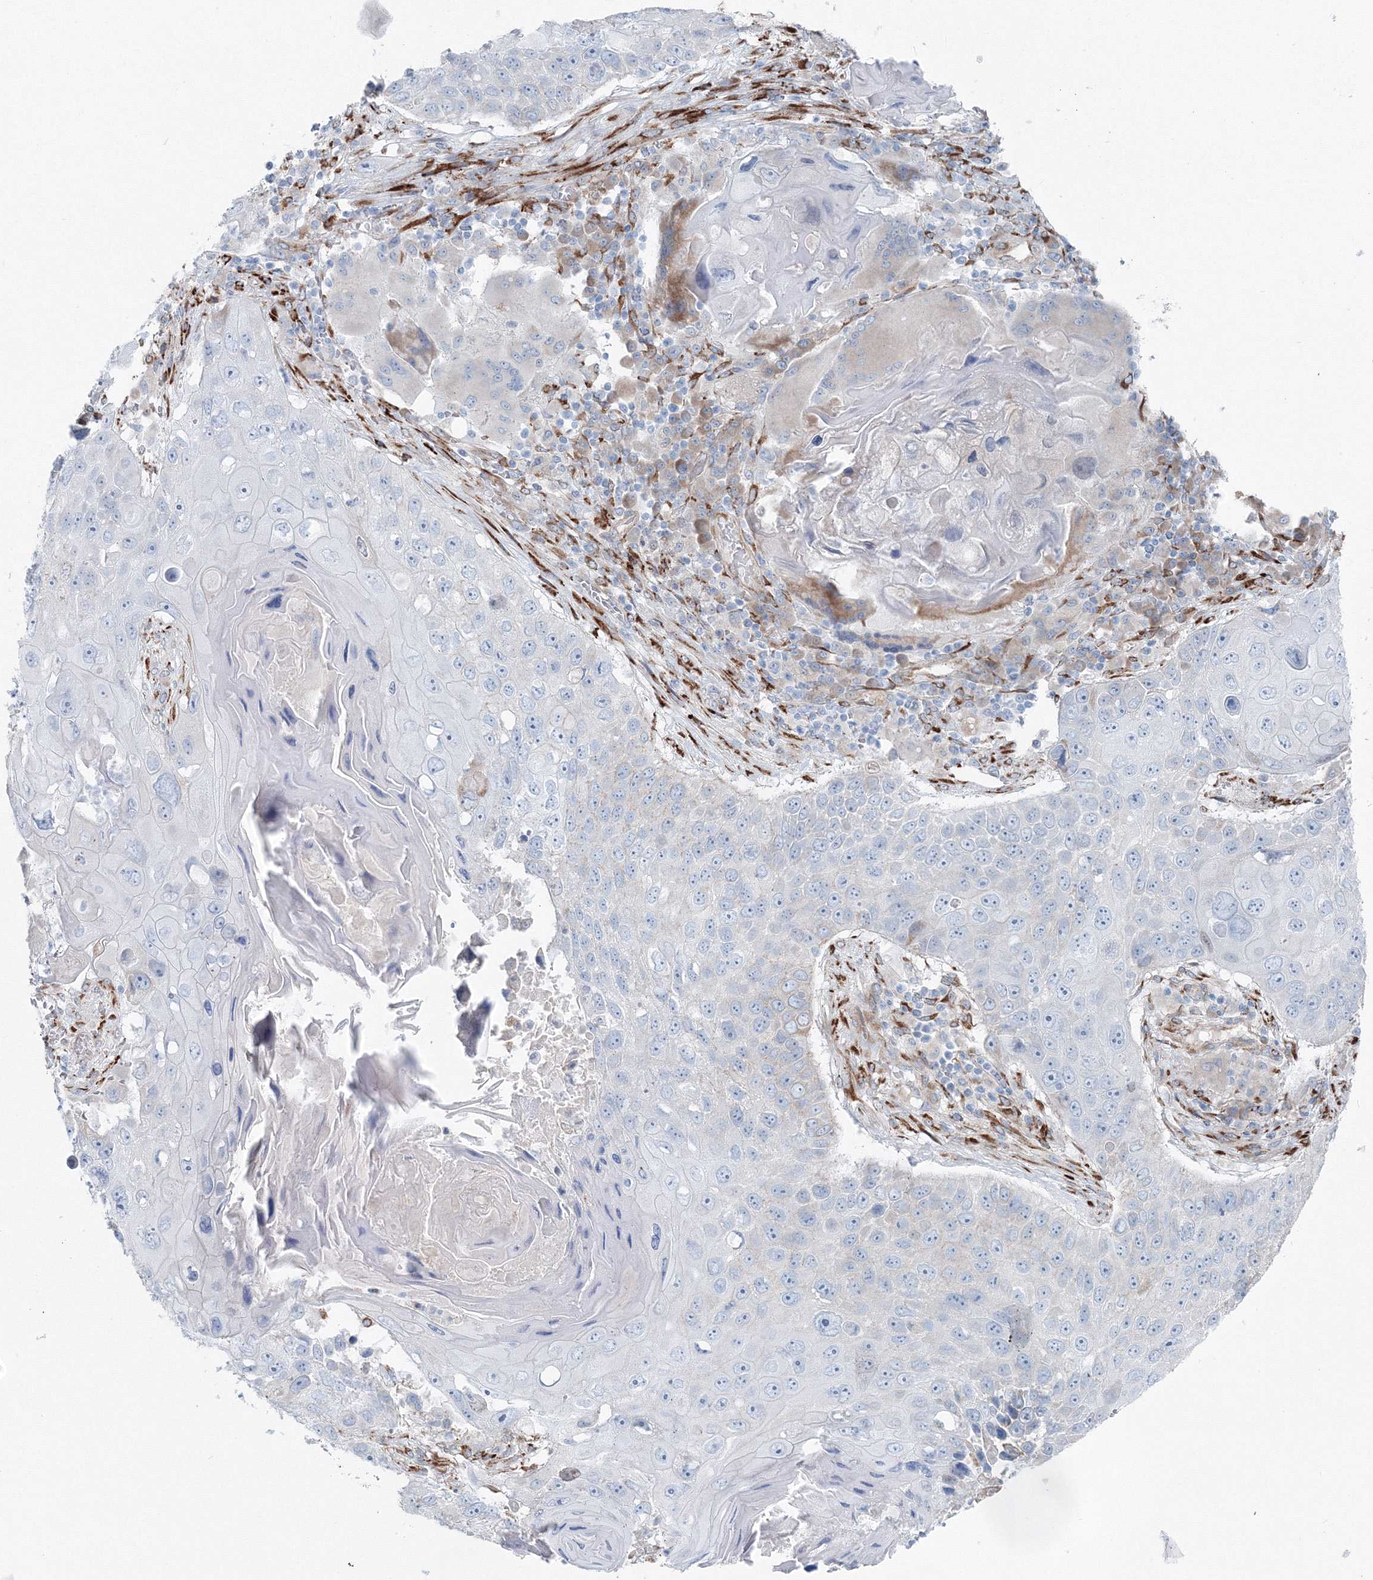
{"staining": {"intensity": "negative", "quantity": "none", "location": "none"}, "tissue": "lung cancer", "cell_type": "Tumor cells", "image_type": "cancer", "snomed": [{"axis": "morphology", "description": "Squamous cell carcinoma, NOS"}, {"axis": "topography", "description": "Lung"}], "caption": "A high-resolution micrograph shows IHC staining of squamous cell carcinoma (lung), which demonstrates no significant positivity in tumor cells.", "gene": "RCN1", "patient": {"sex": "male", "age": 61}}